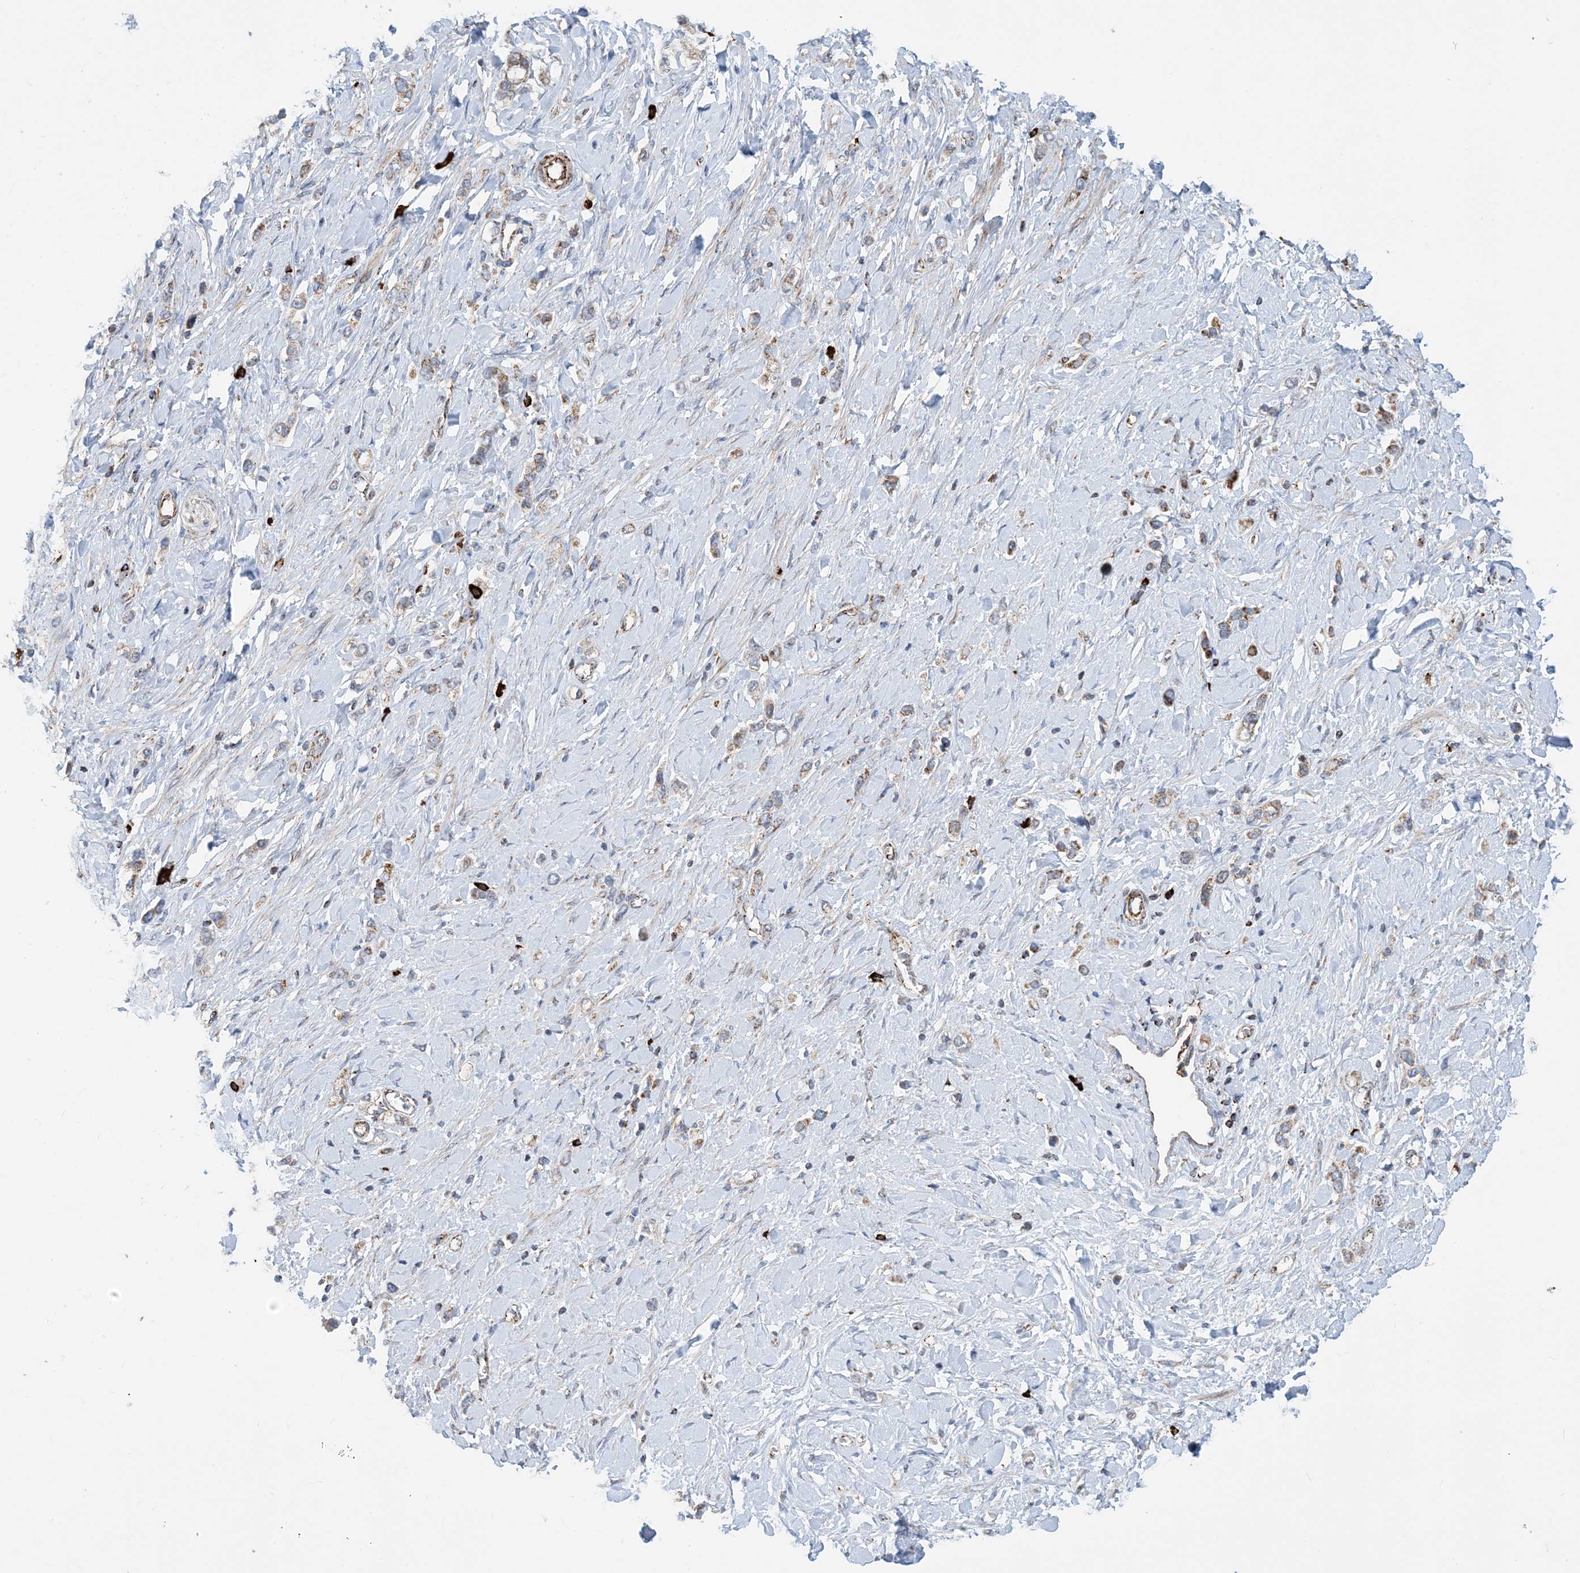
{"staining": {"intensity": "moderate", "quantity": "25%-75%", "location": "cytoplasmic/membranous"}, "tissue": "stomach cancer", "cell_type": "Tumor cells", "image_type": "cancer", "snomed": [{"axis": "morphology", "description": "Normal tissue, NOS"}, {"axis": "morphology", "description": "Adenocarcinoma, NOS"}, {"axis": "topography", "description": "Stomach, upper"}, {"axis": "topography", "description": "Stomach"}], "caption": "Tumor cells exhibit moderate cytoplasmic/membranous staining in about 25%-75% of cells in stomach cancer.", "gene": "PCDHGA1", "patient": {"sex": "female", "age": 65}}